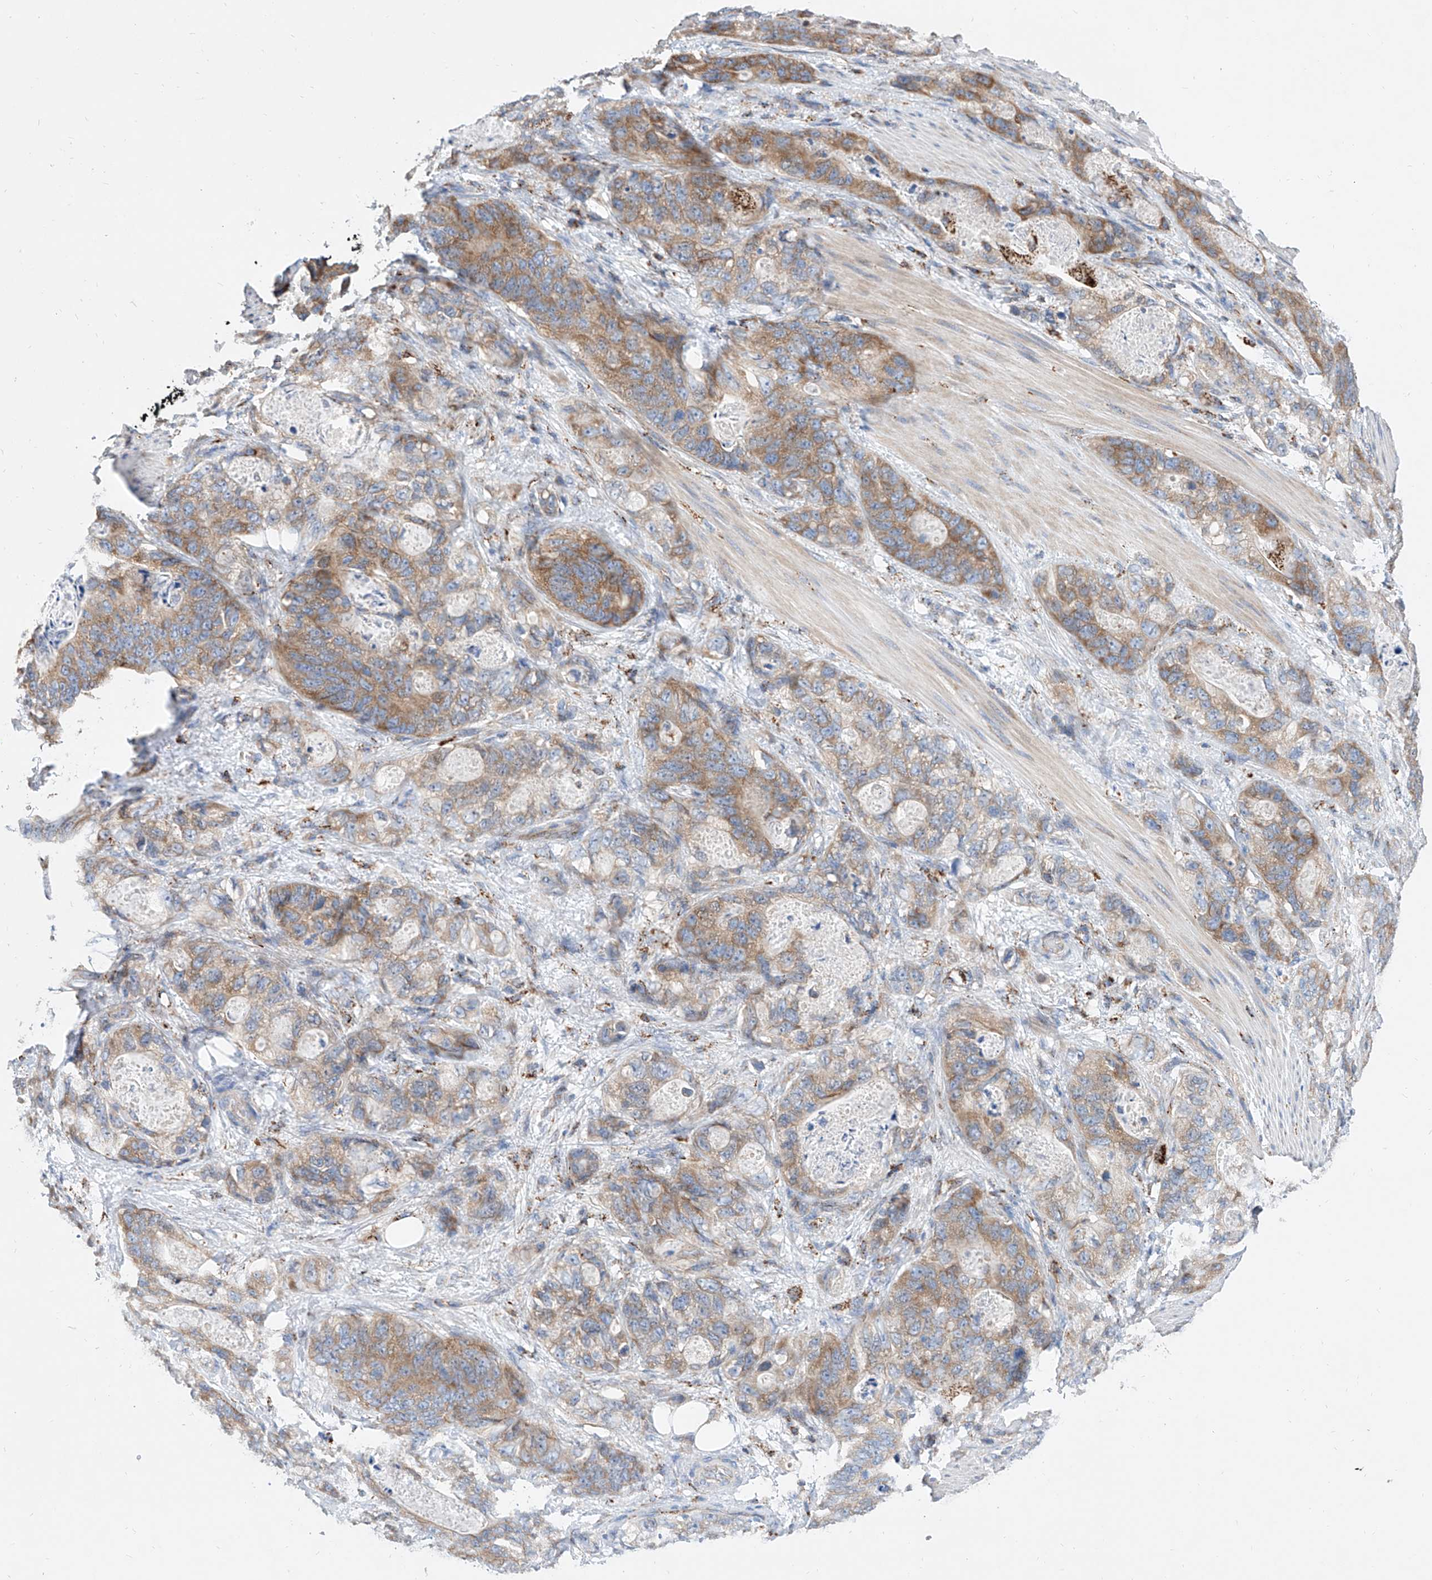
{"staining": {"intensity": "moderate", "quantity": ">75%", "location": "cytoplasmic/membranous"}, "tissue": "stomach cancer", "cell_type": "Tumor cells", "image_type": "cancer", "snomed": [{"axis": "morphology", "description": "Normal tissue, NOS"}, {"axis": "morphology", "description": "Adenocarcinoma, NOS"}, {"axis": "topography", "description": "Stomach"}], "caption": "A medium amount of moderate cytoplasmic/membranous positivity is identified in approximately >75% of tumor cells in stomach cancer (adenocarcinoma) tissue.", "gene": "CPNE5", "patient": {"sex": "female", "age": 89}}